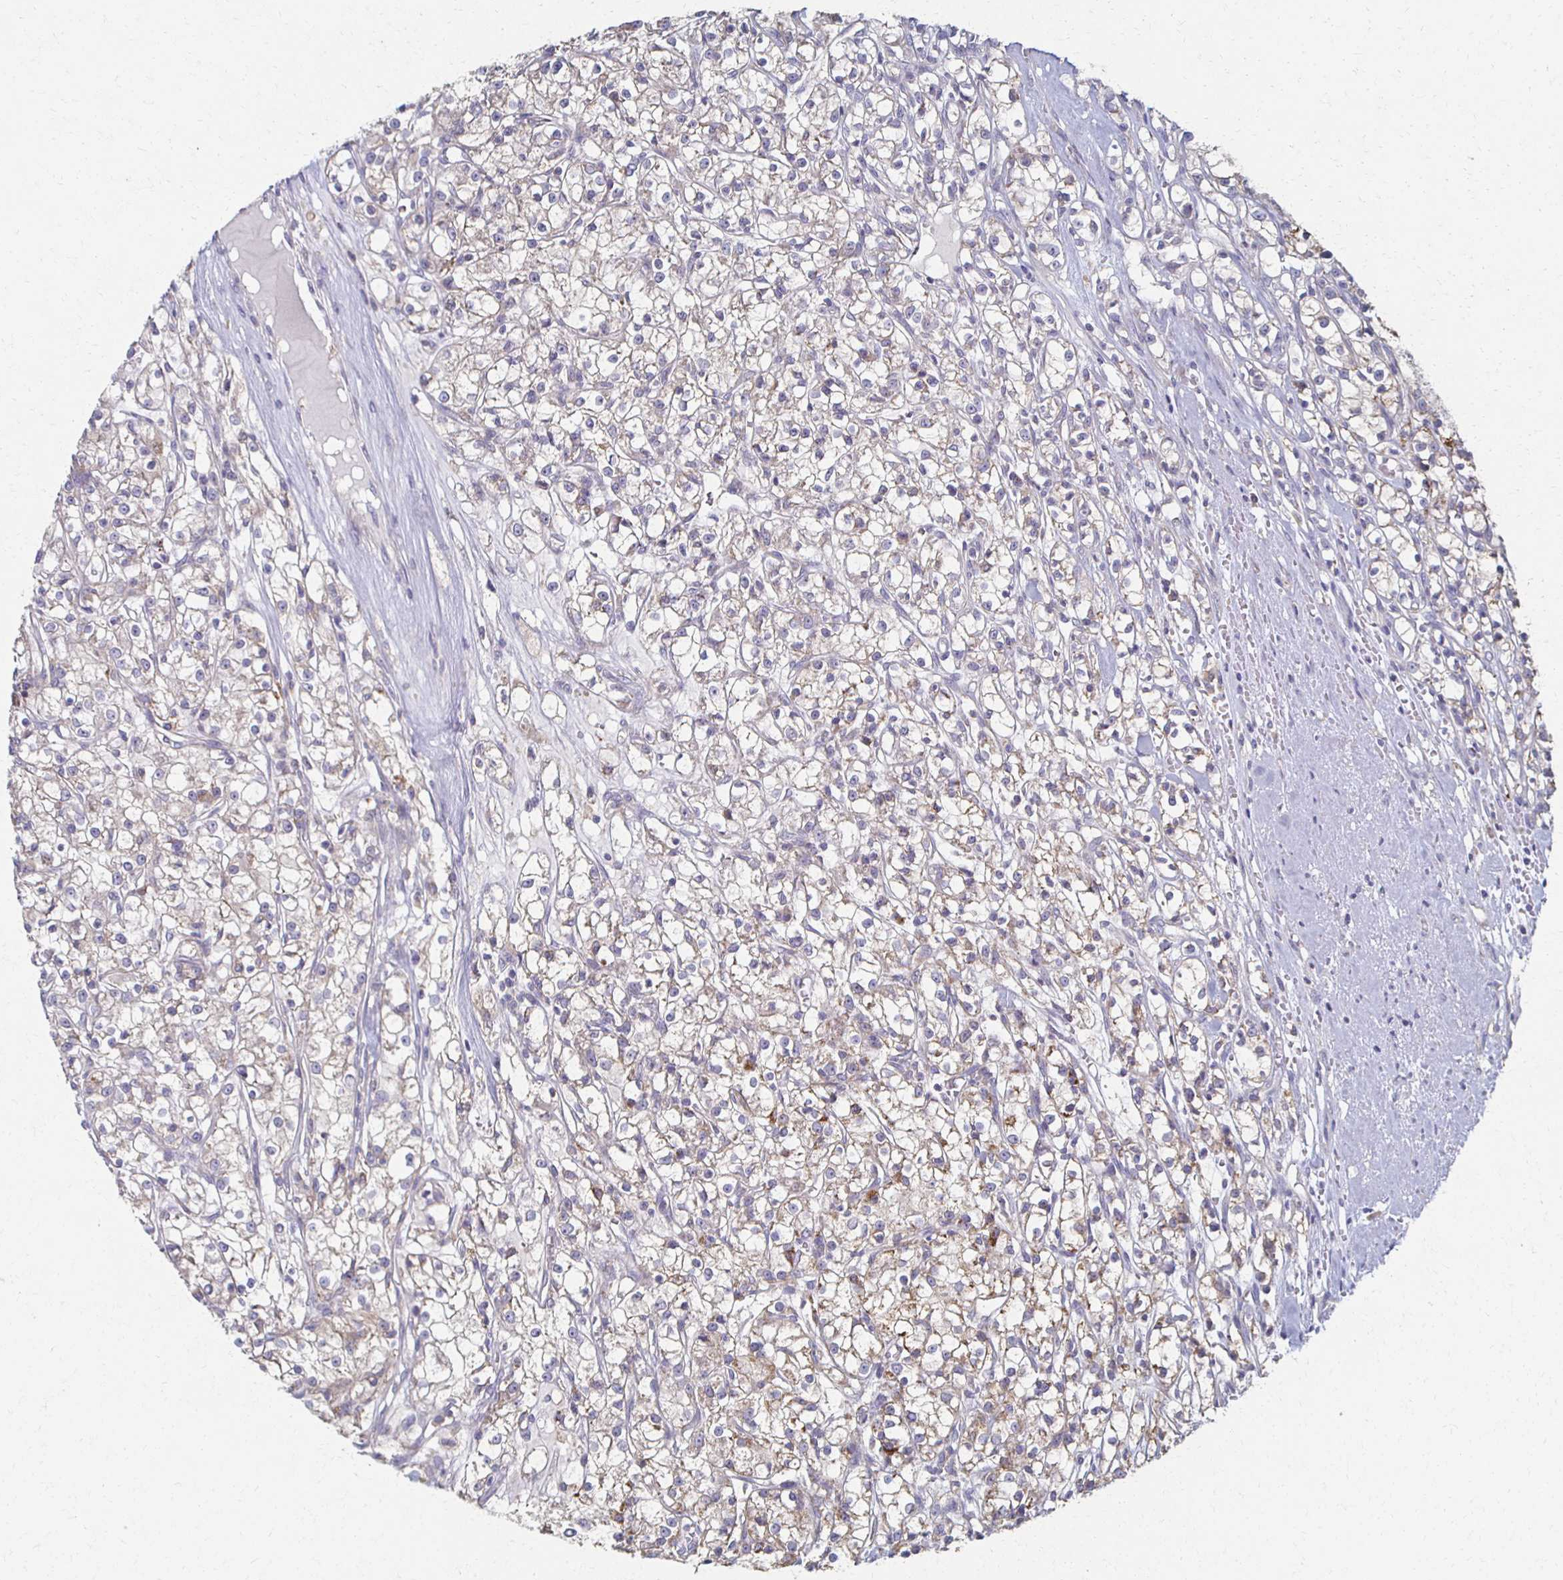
{"staining": {"intensity": "weak", "quantity": "25%-75%", "location": "cytoplasmic/membranous"}, "tissue": "renal cancer", "cell_type": "Tumor cells", "image_type": "cancer", "snomed": [{"axis": "morphology", "description": "Adenocarcinoma, NOS"}, {"axis": "topography", "description": "Kidney"}], "caption": "A low amount of weak cytoplasmic/membranous expression is seen in approximately 25%-75% of tumor cells in renal cancer (adenocarcinoma) tissue.", "gene": "CX3CR1", "patient": {"sex": "female", "age": 59}}